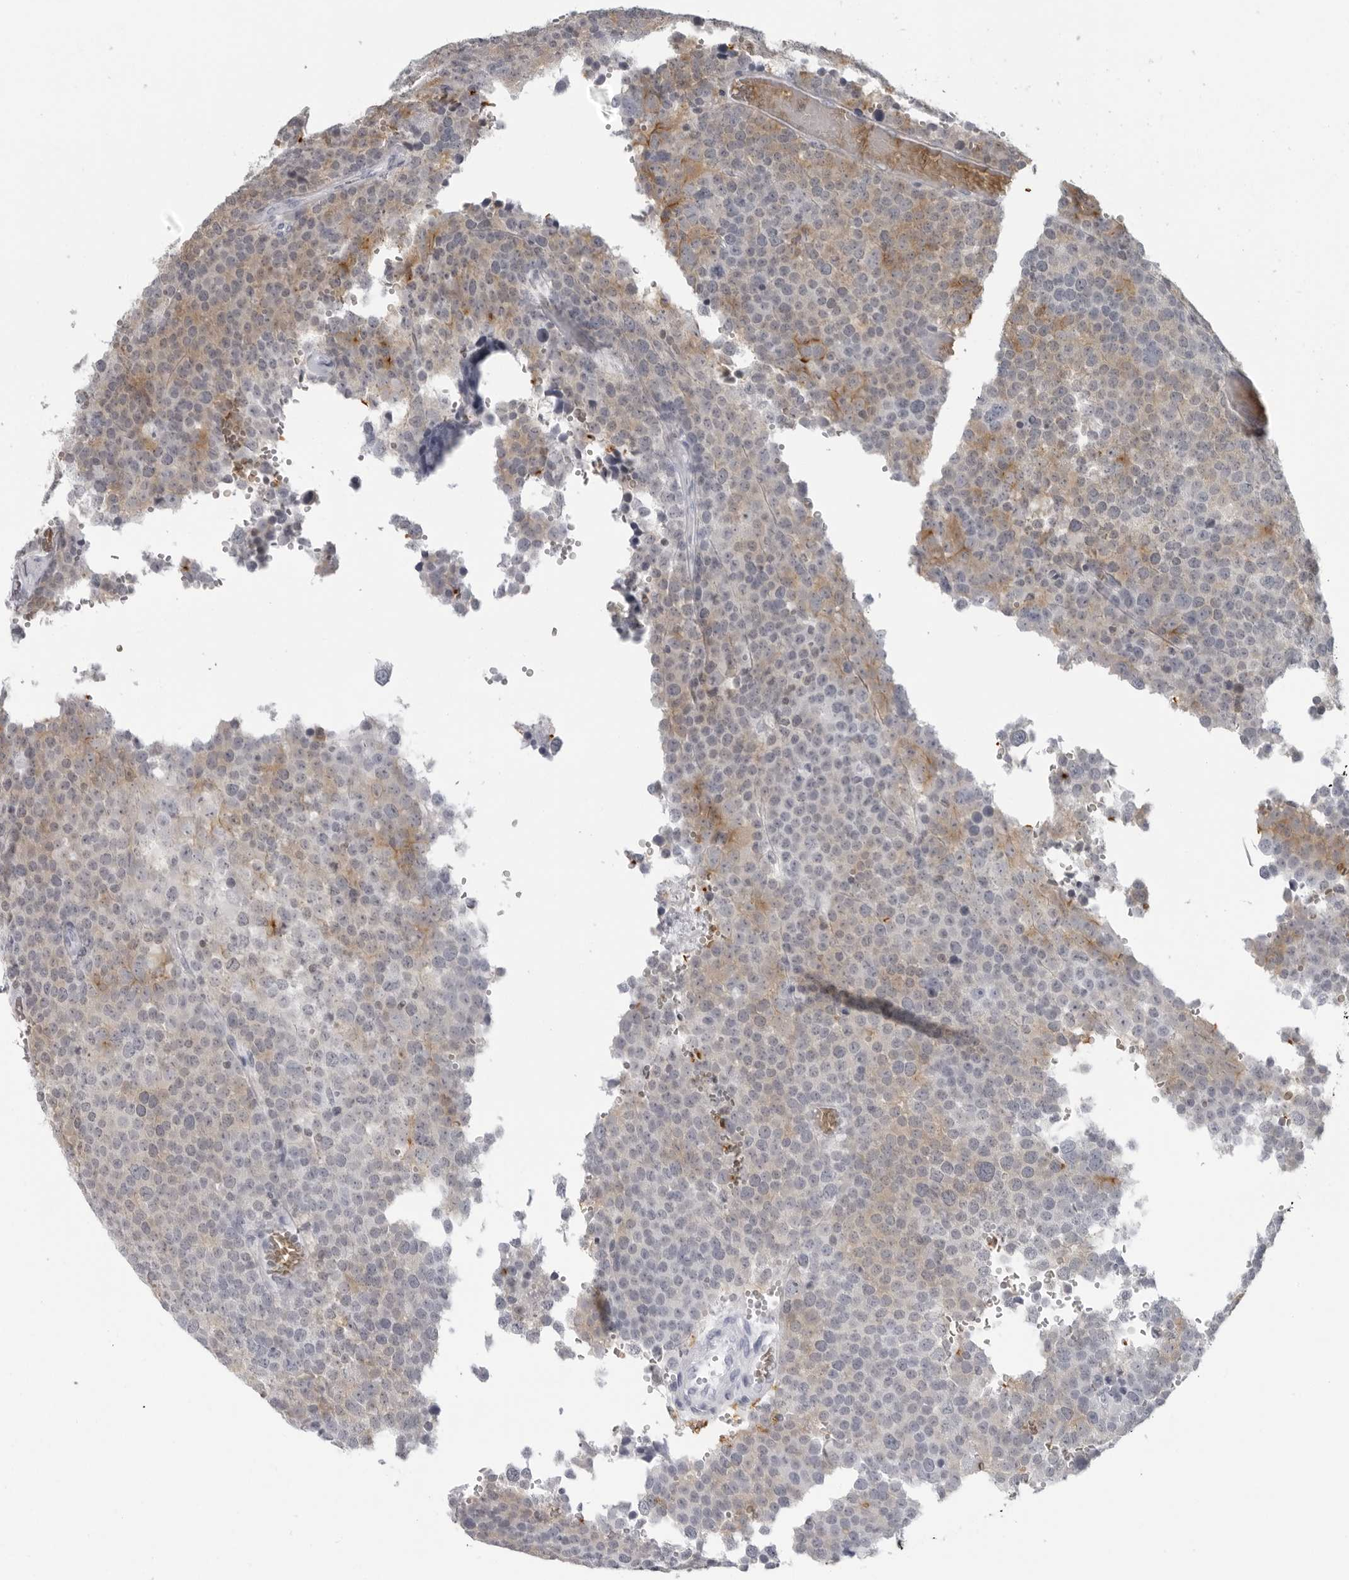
{"staining": {"intensity": "weak", "quantity": "25%-75%", "location": "cytoplasmic/membranous"}, "tissue": "testis cancer", "cell_type": "Tumor cells", "image_type": "cancer", "snomed": [{"axis": "morphology", "description": "Seminoma, NOS"}, {"axis": "topography", "description": "Testis"}], "caption": "Immunohistochemistry micrograph of neoplastic tissue: human testis cancer (seminoma) stained using immunohistochemistry shows low levels of weak protein expression localized specifically in the cytoplasmic/membranous of tumor cells, appearing as a cytoplasmic/membranous brown color.", "gene": "EPB41", "patient": {"sex": "male", "age": 71}}